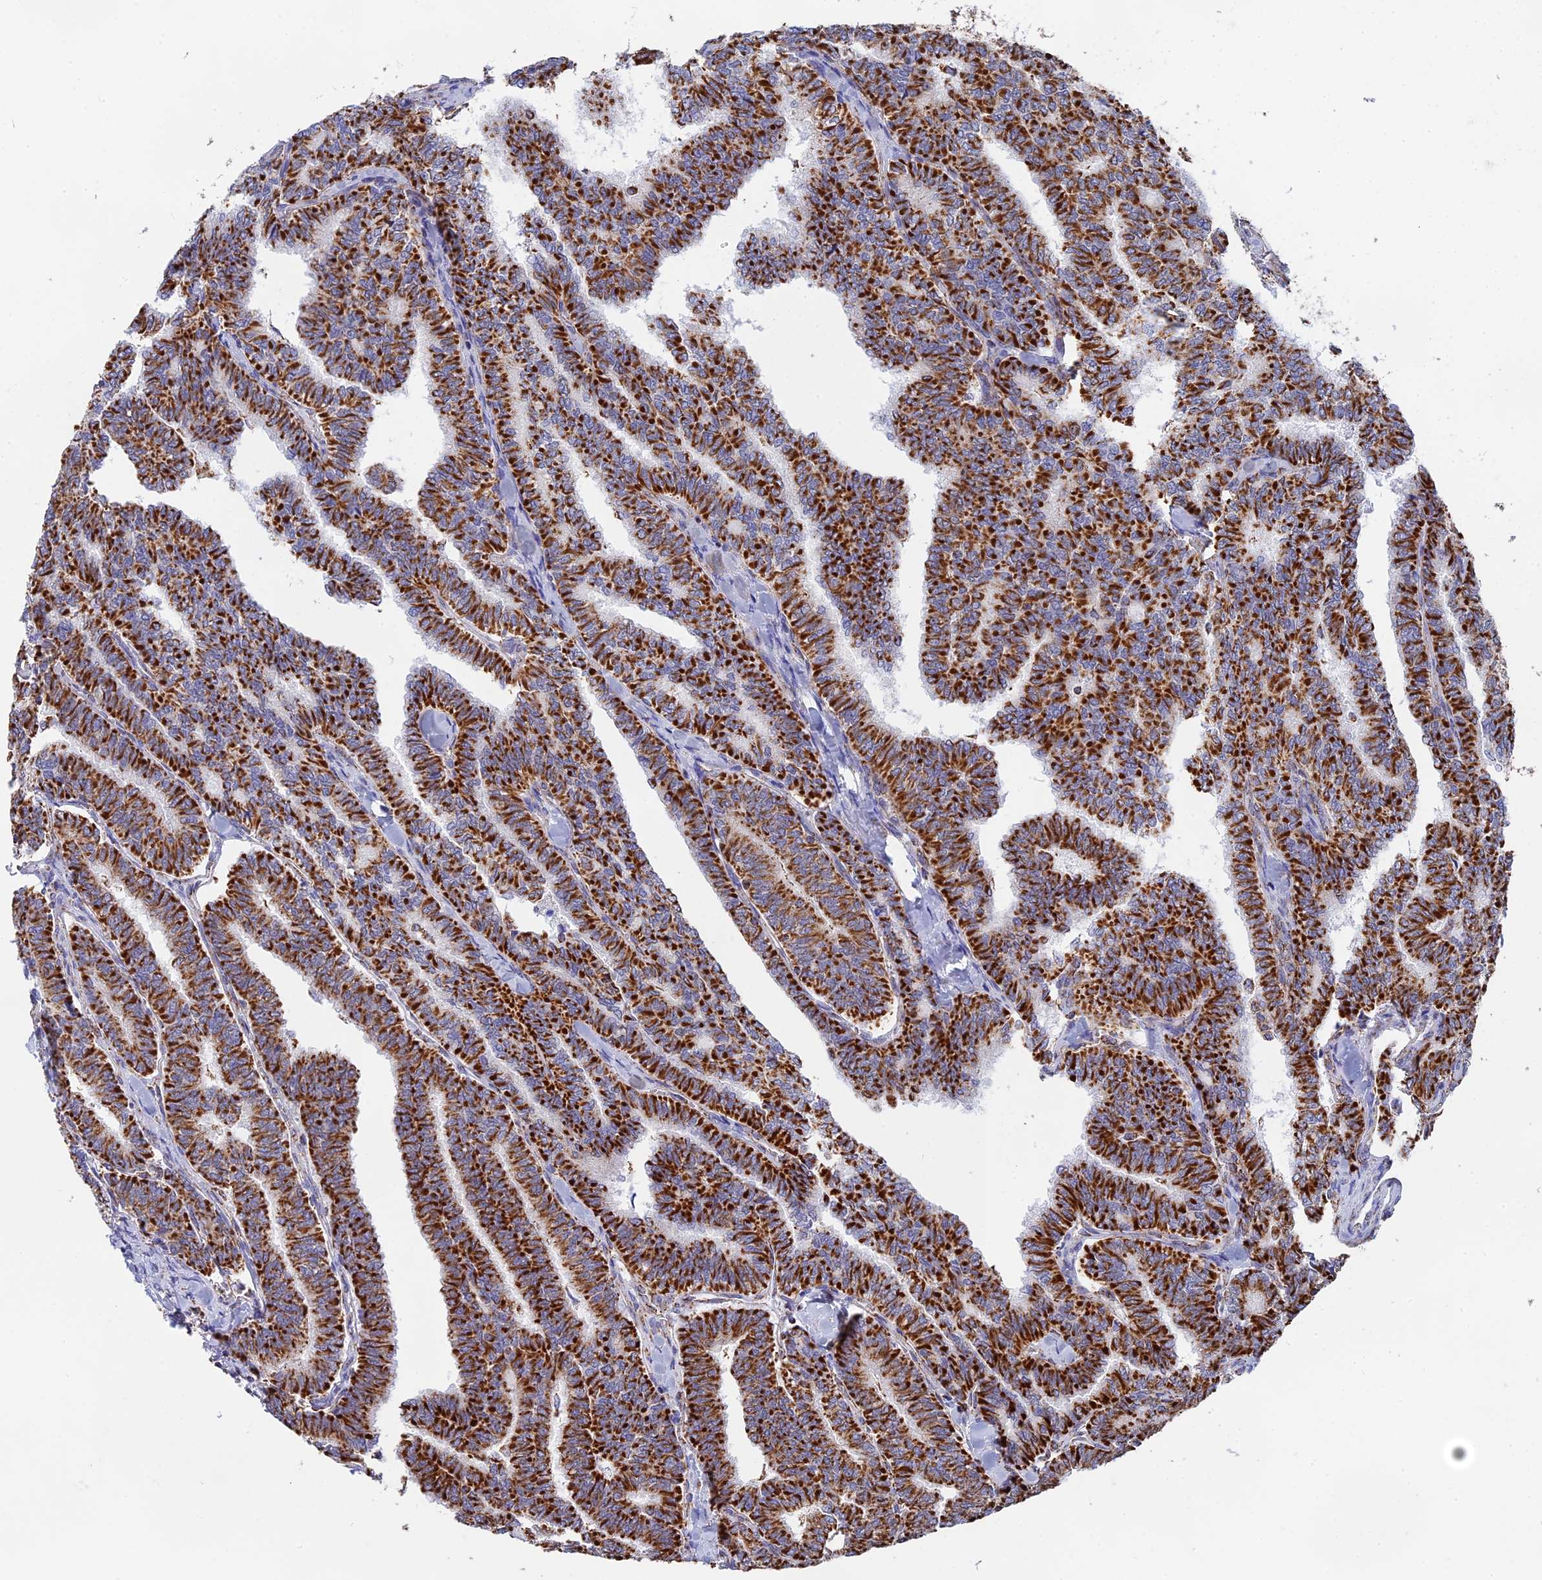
{"staining": {"intensity": "strong", "quantity": ">75%", "location": "cytoplasmic/membranous"}, "tissue": "thyroid cancer", "cell_type": "Tumor cells", "image_type": "cancer", "snomed": [{"axis": "morphology", "description": "Papillary adenocarcinoma, NOS"}, {"axis": "topography", "description": "Thyroid gland"}], "caption": "A histopathology image of thyroid cancer stained for a protein reveals strong cytoplasmic/membranous brown staining in tumor cells.", "gene": "CDC16", "patient": {"sex": "female", "age": 35}}